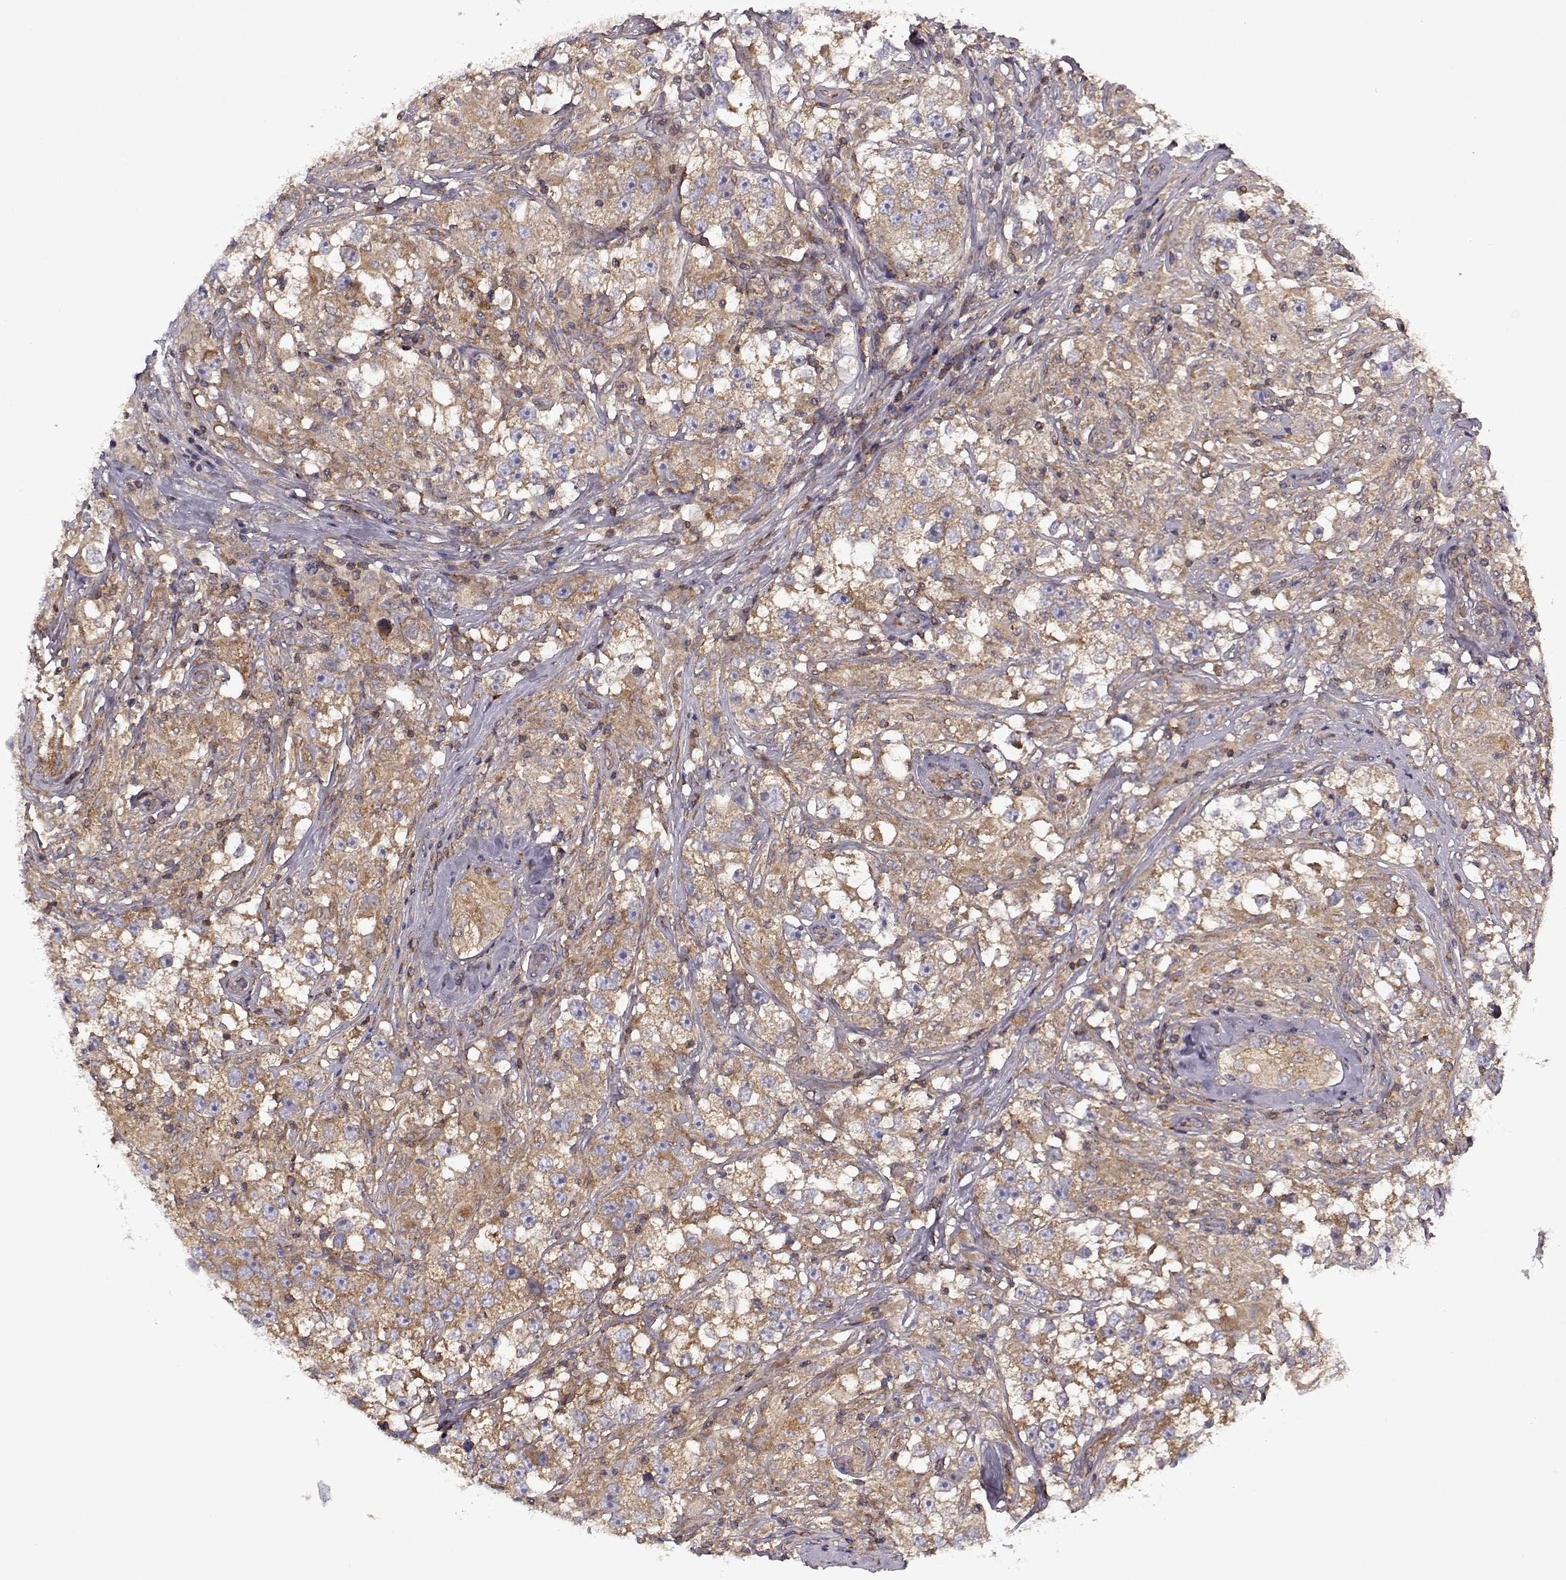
{"staining": {"intensity": "moderate", "quantity": ">75%", "location": "cytoplasmic/membranous"}, "tissue": "testis cancer", "cell_type": "Tumor cells", "image_type": "cancer", "snomed": [{"axis": "morphology", "description": "Seminoma, NOS"}, {"axis": "topography", "description": "Testis"}], "caption": "This is an image of IHC staining of testis cancer (seminoma), which shows moderate expression in the cytoplasmic/membranous of tumor cells.", "gene": "URI1", "patient": {"sex": "male", "age": 46}}